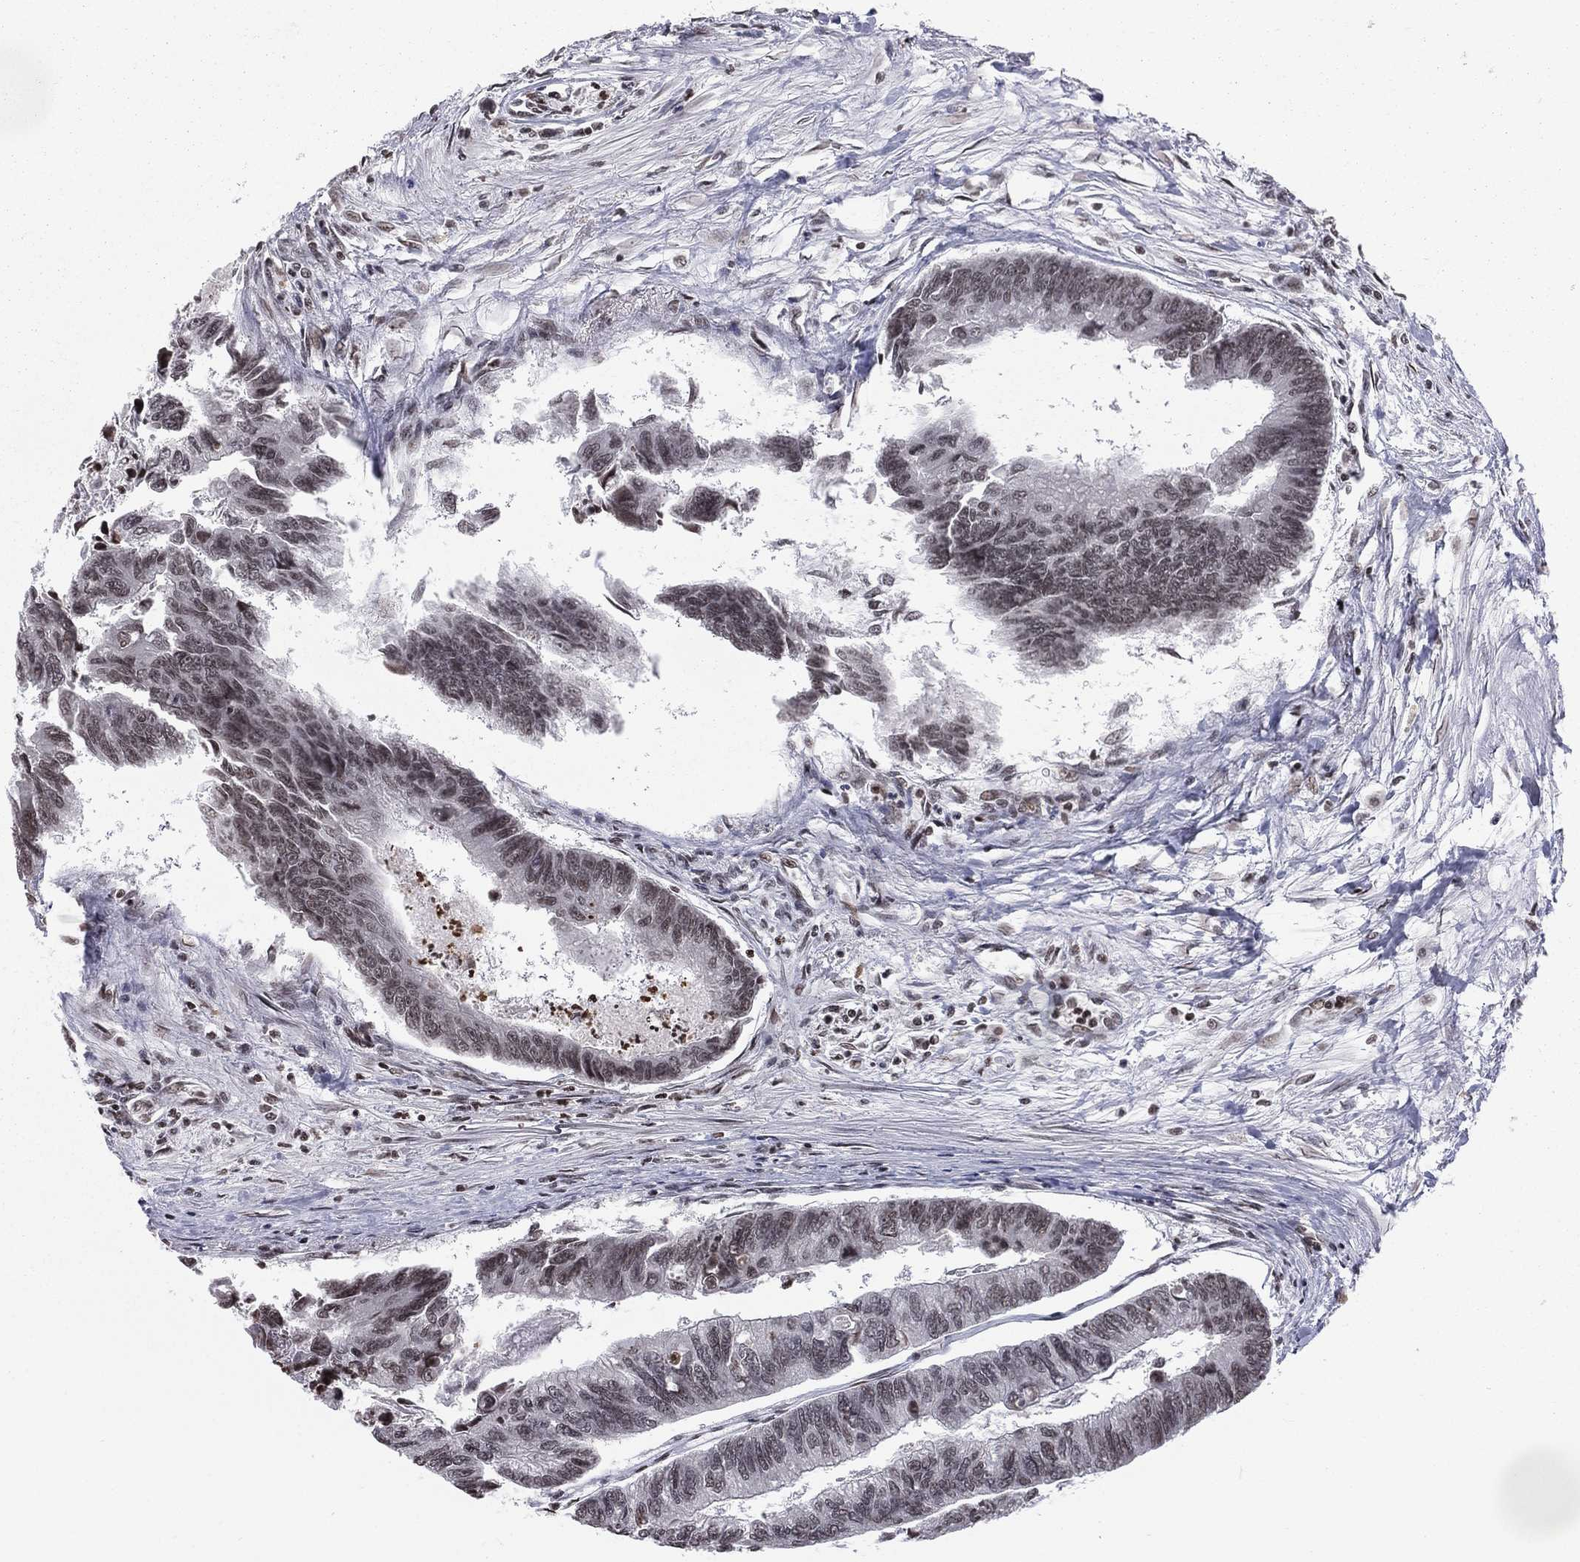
{"staining": {"intensity": "weak", "quantity": "25%-75%", "location": "nuclear"}, "tissue": "colorectal cancer", "cell_type": "Tumor cells", "image_type": "cancer", "snomed": [{"axis": "morphology", "description": "Adenocarcinoma, NOS"}, {"axis": "topography", "description": "Colon"}], "caption": "The histopathology image shows a brown stain indicating the presence of a protein in the nuclear of tumor cells in adenocarcinoma (colorectal).", "gene": "RFX7", "patient": {"sex": "female", "age": 65}}